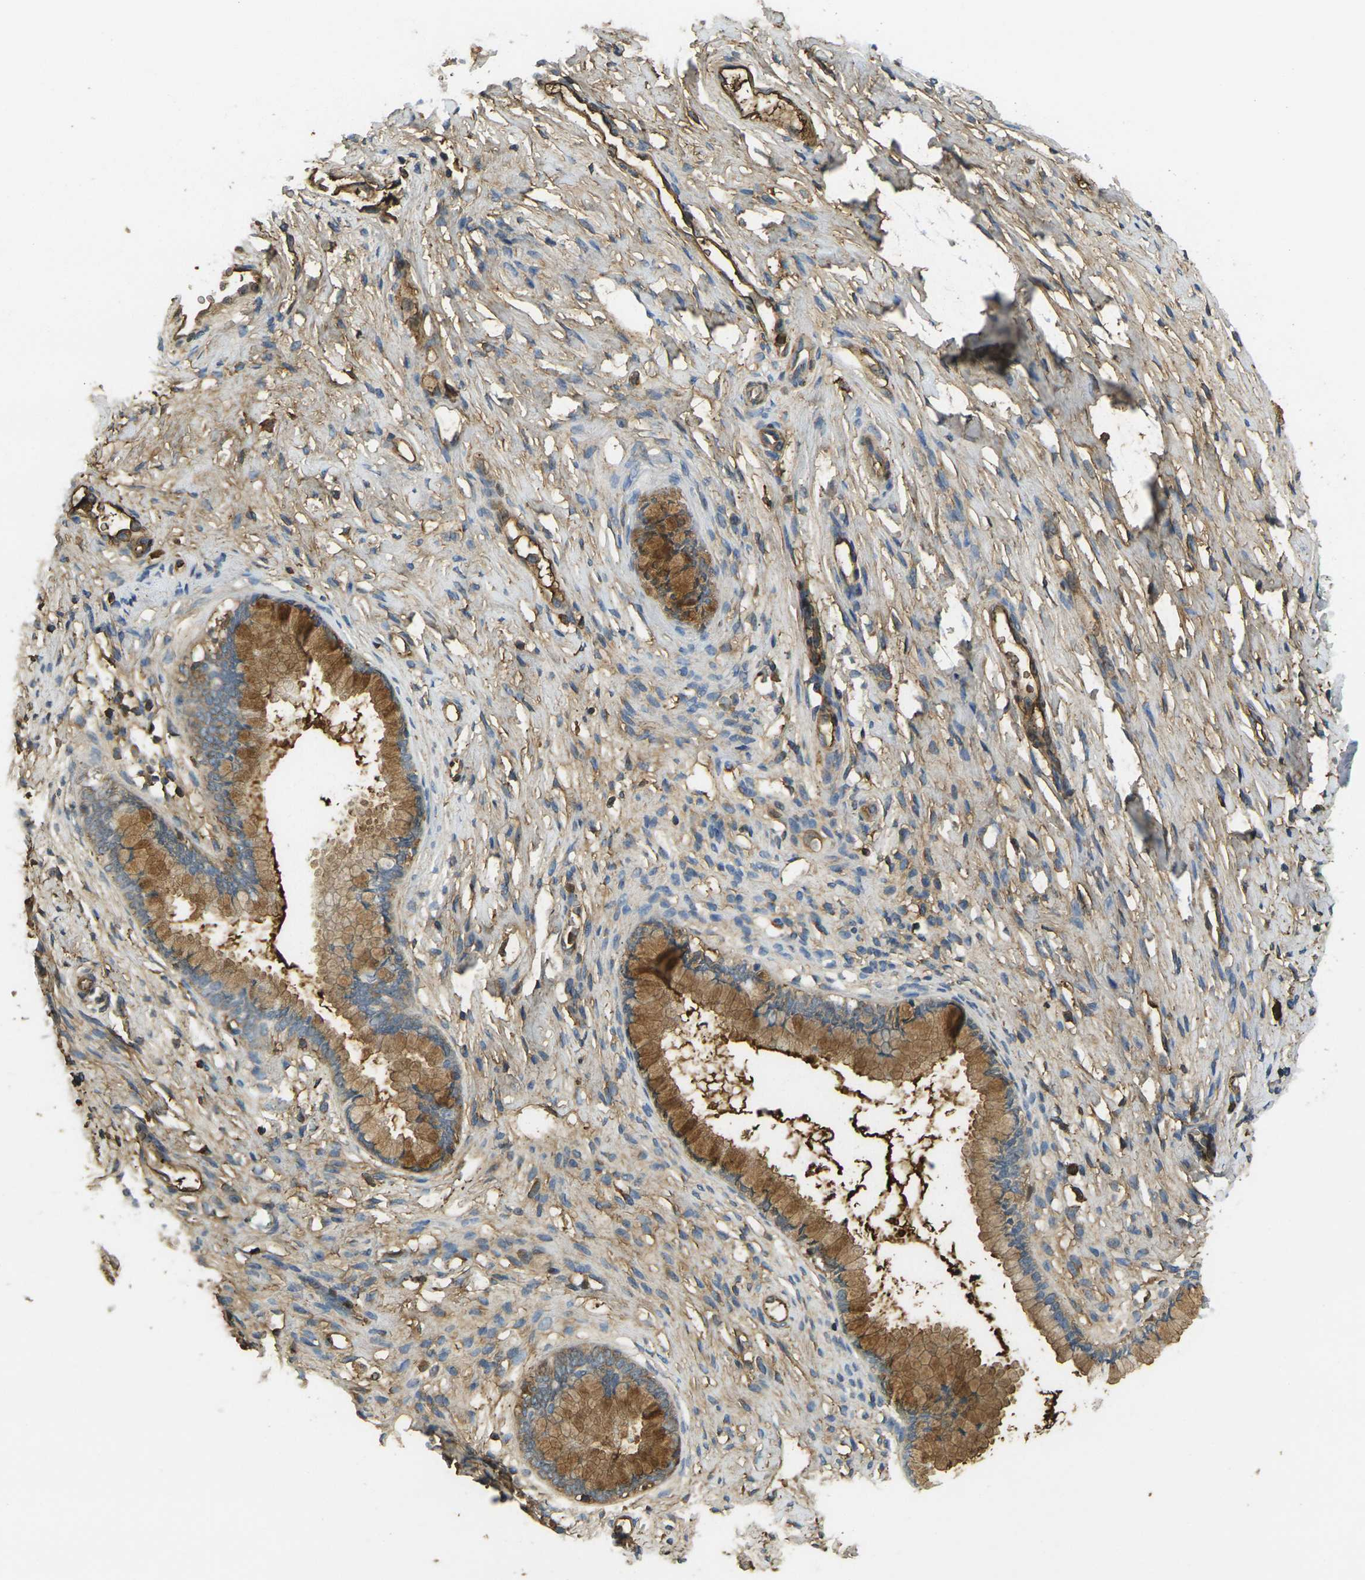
{"staining": {"intensity": "moderate", "quantity": ">75%", "location": "cytoplasmic/membranous"}, "tissue": "cervix", "cell_type": "Glandular cells", "image_type": "normal", "snomed": [{"axis": "morphology", "description": "Normal tissue, NOS"}, {"axis": "topography", "description": "Cervix"}], "caption": "The histopathology image reveals staining of normal cervix, revealing moderate cytoplasmic/membranous protein positivity (brown color) within glandular cells.", "gene": "PLCD1", "patient": {"sex": "female", "age": 65}}